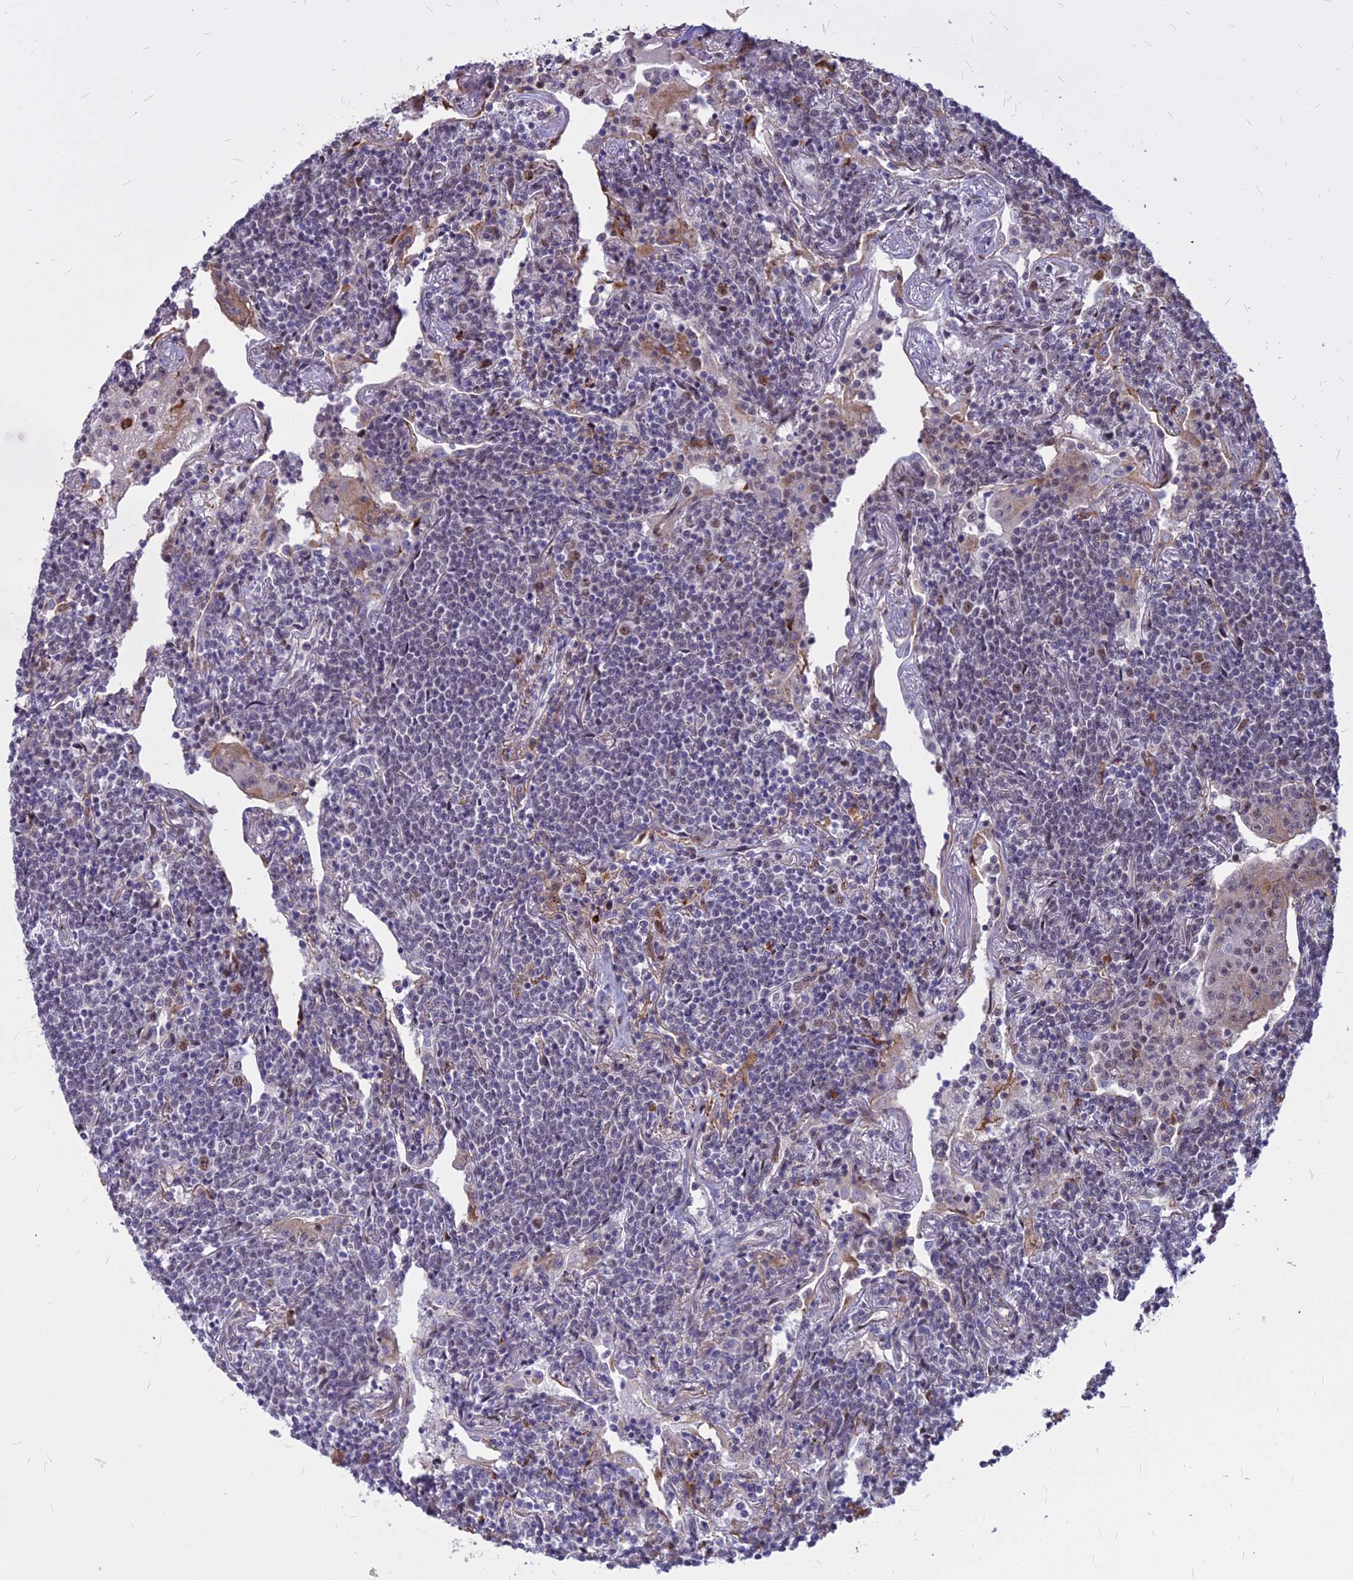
{"staining": {"intensity": "negative", "quantity": "none", "location": "none"}, "tissue": "lymphoma", "cell_type": "Tumor cells", "image_type": "cancer", "snomed": [{"axis": "morphology", "description": "Malignant lymphoma, non-Hodgkin's type, Low grade"}, {"axis": "topography", "description": "Lung"}], "caption": "Protein analysis of malignant lymphoma, non-Hodgkin's type (low-grade) demonstrates no significant positivity in tumor cells.", "gene": "ALG10", "patient": {"sex": "female", "age": 71}}